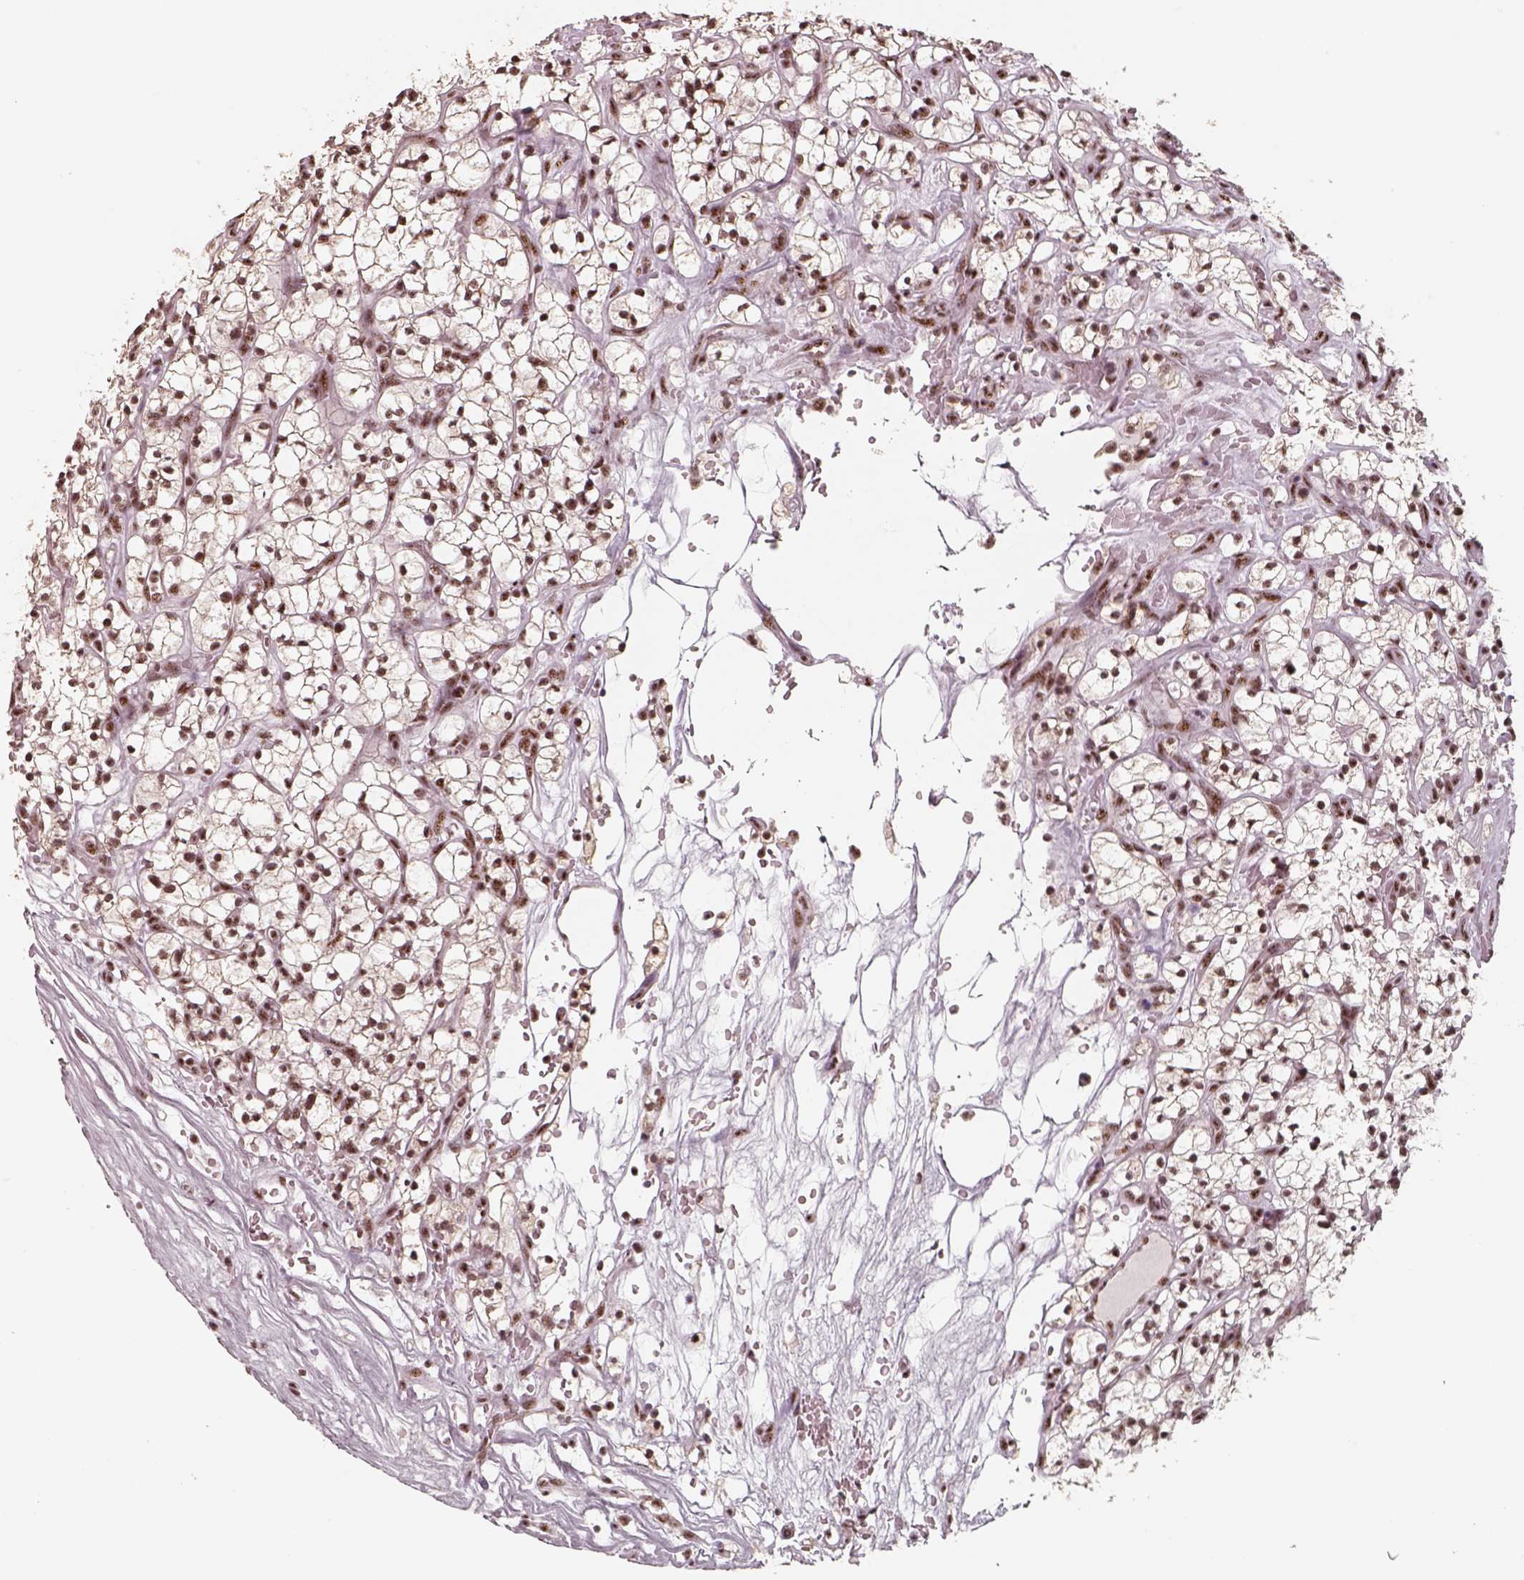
{"staining": {"intensity": "strong", "quantity": ">75%", "location": "nuclear"}, "tissue": "renal cancer", "cell_type": "Tumor cells", "image_type": "cancer", "snomed": [{"axis": "morphology", "description": "Adenocarcinoma, NOS"}, {"axis": "topography", "description": "Kidney"}], "caption": "A histopathology image of adenocarcinoma (renal) stained for a protein reveals strong nuclear brown staining in tumor cells.", "gene": "ATXN7L3", "patient": {"sex": "female", "age": 64}}